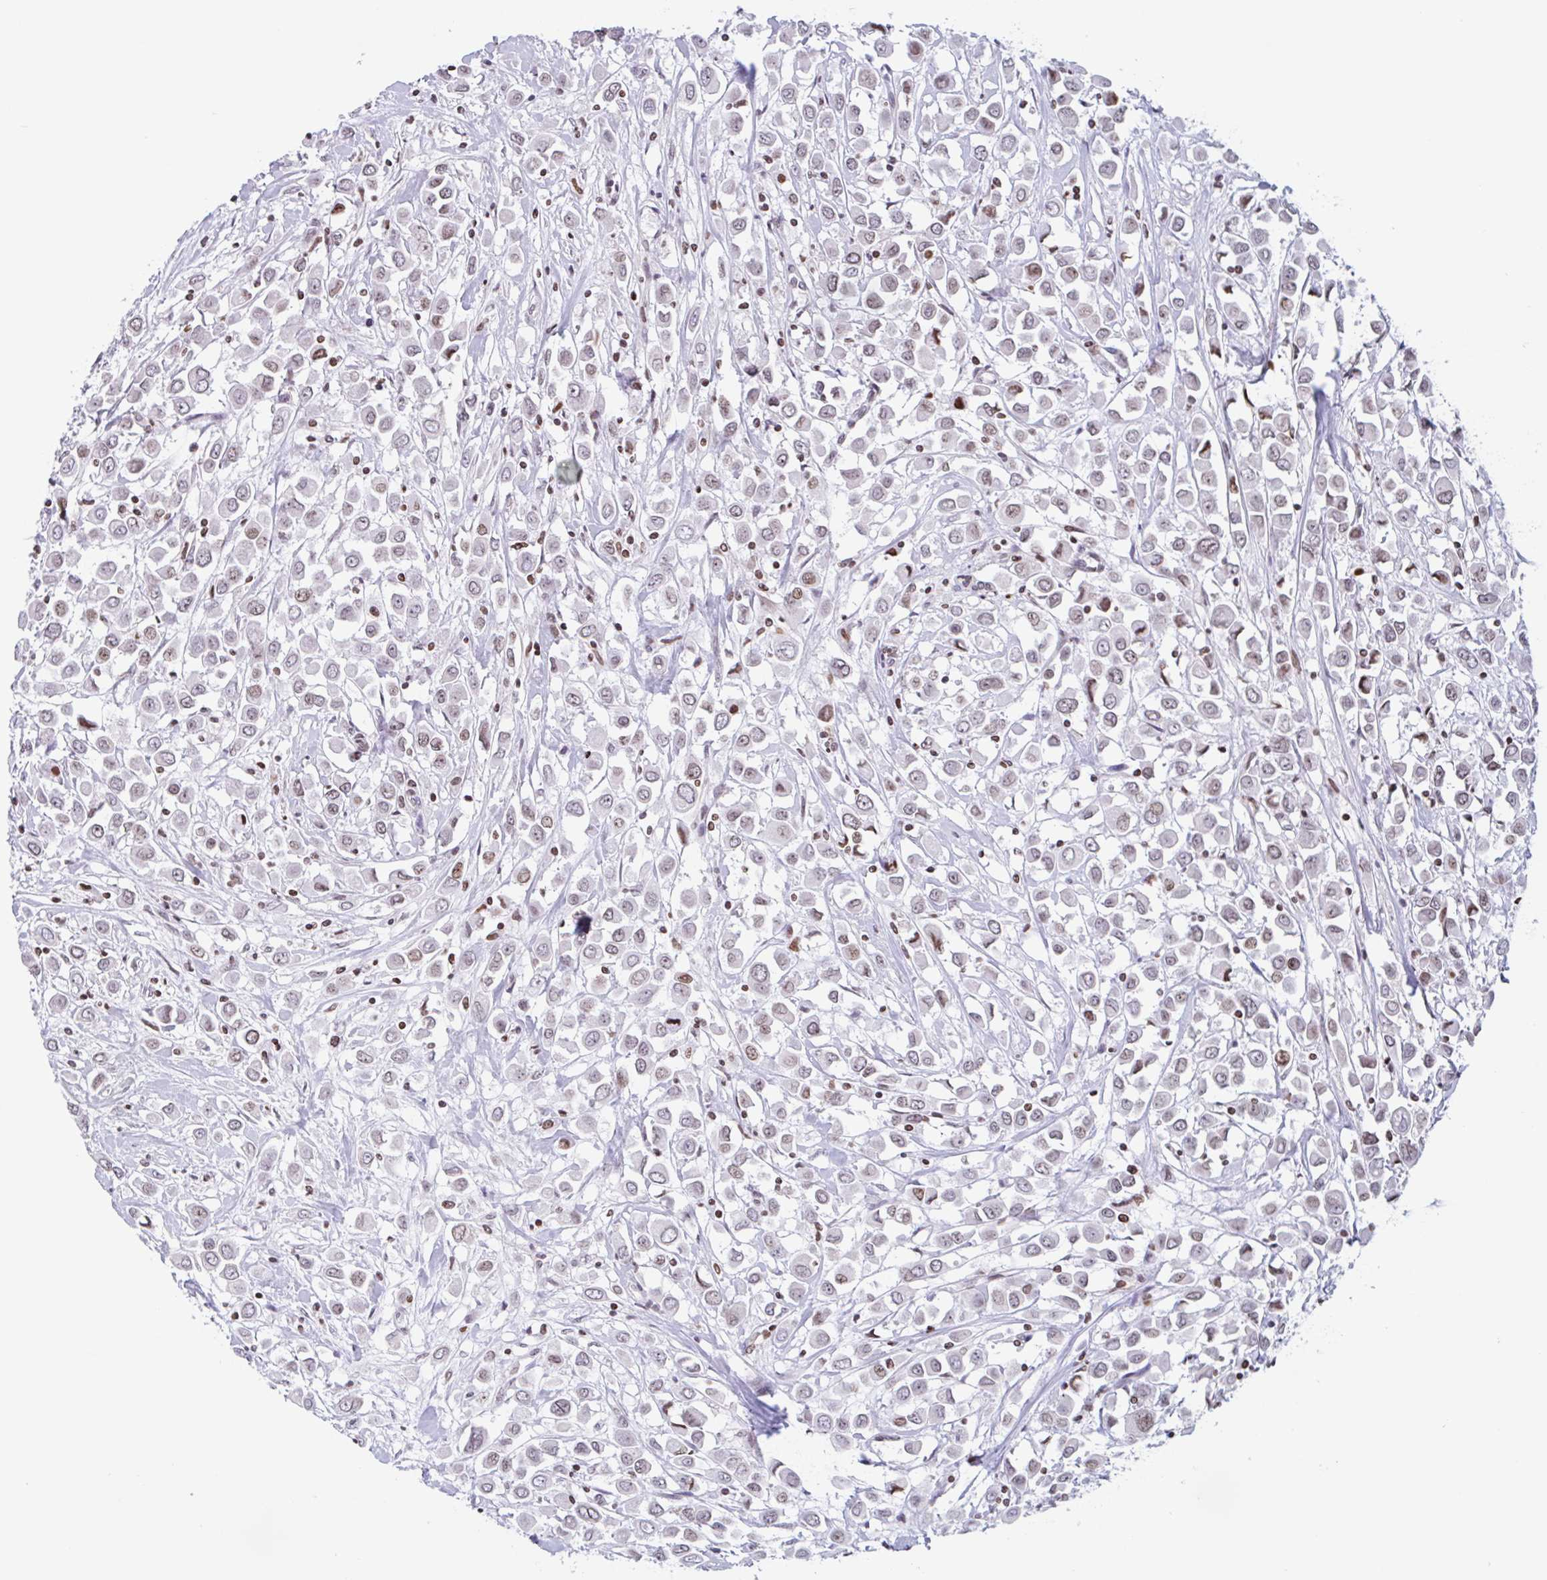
{"staining": {"intensity": "weak", "quantity": ">75%", "location": "nuclear"}, "tissue": "breast cancer", "cell_type": "Tumor cells", "image_type": "cancer", "snomed": [{"axis": "morphology", "description": "Duct carcinoma"}, {"axis": "topography", "description": "Breast"}], "caption": "Protein staining of breast cancer (infiltrating ductal carcinoma) tissue reveals weak nuclear positivity in approximately >75% of tumor cells.", "gene": "NOL6", "patient": {"sex": "female", "age": 61}}